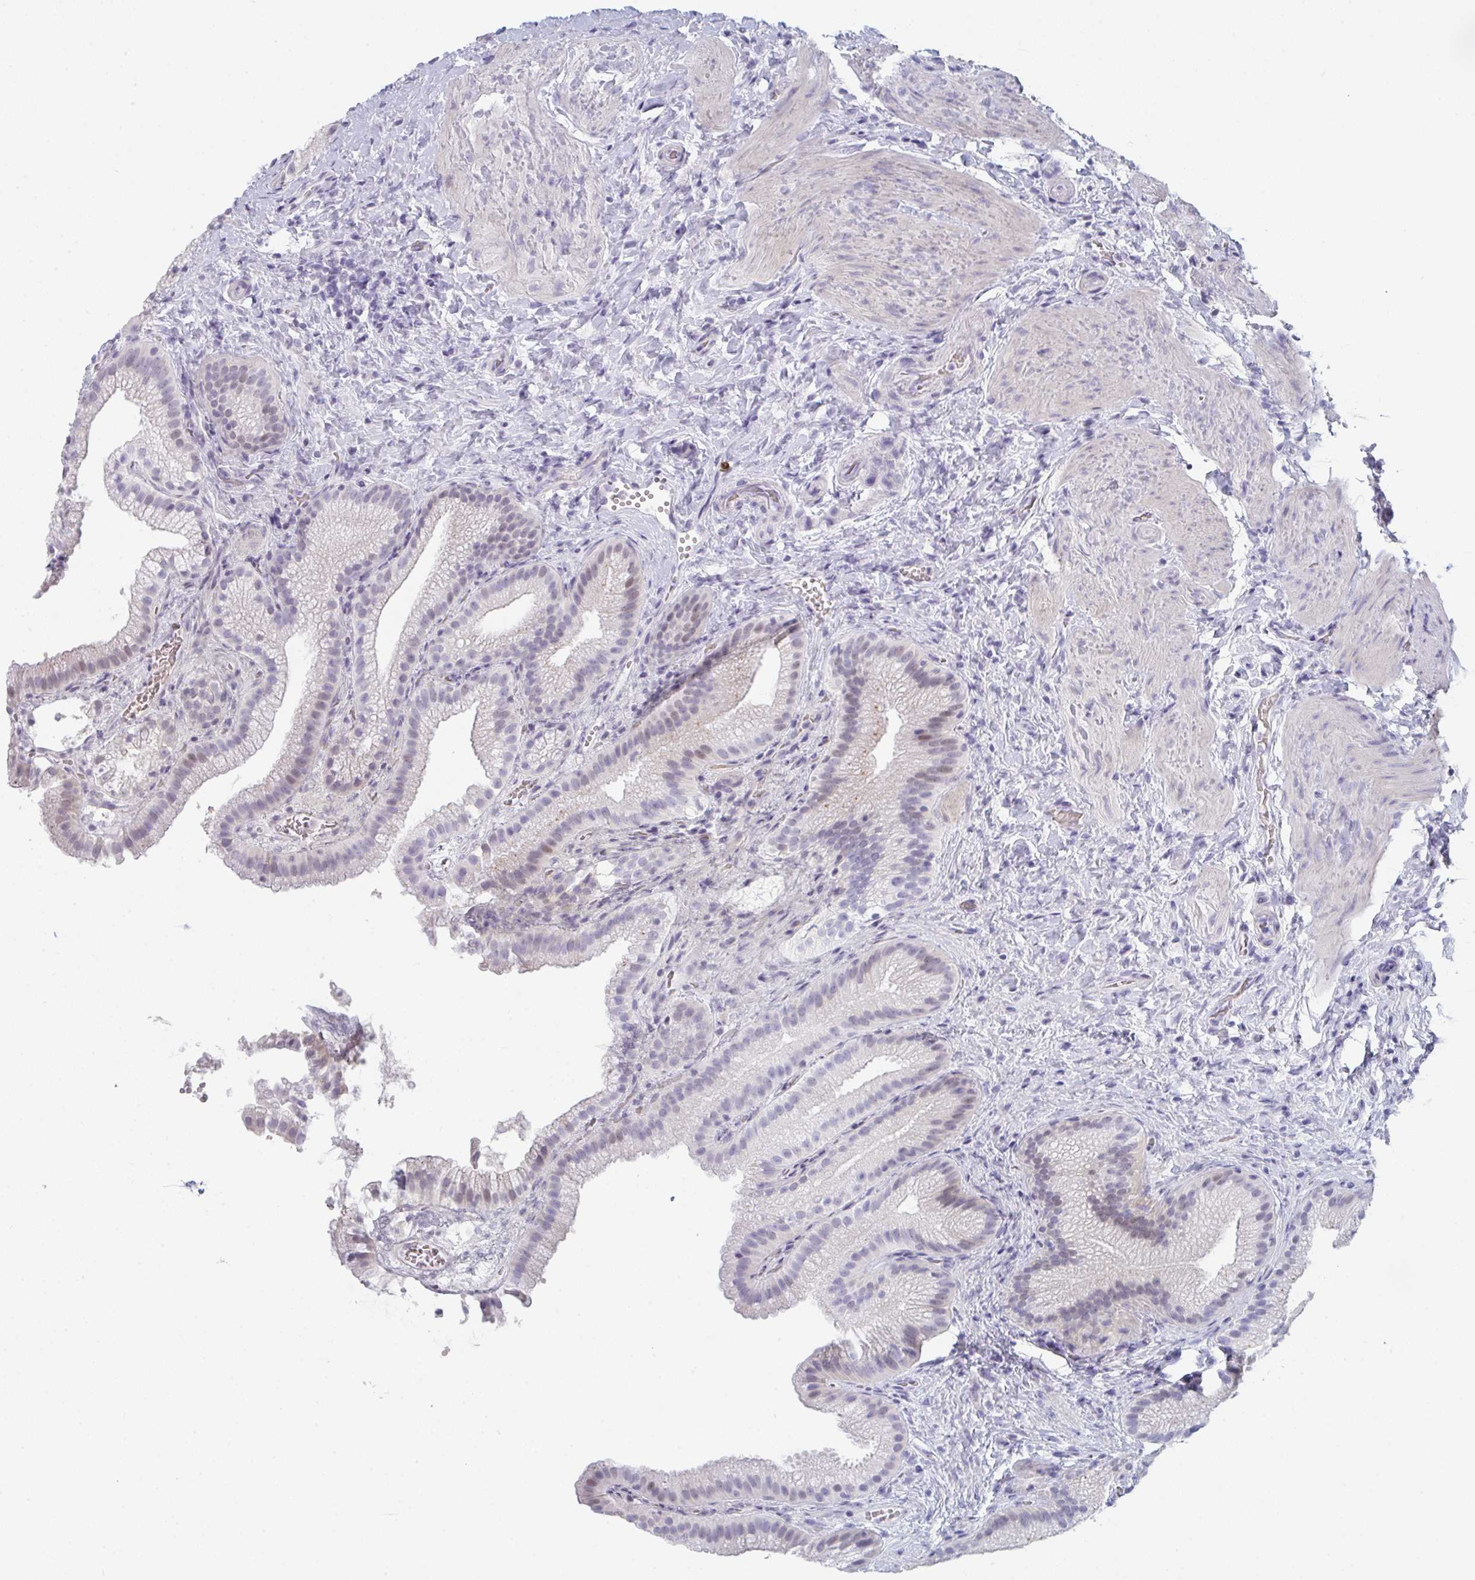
{"staining": {"intensity": "negative", "quantity": "none", "location": "none"}, "tissue": "gallbladder", "cell_type": "Glandular cells", "image_type": "normal", "snomed": [{"axis": "morphology", "description": "Normal tissue, NOS"}, {"axis": "topography", "description": "Gallbladder"}], "caption": "A histopathology image of human gallbladder is negative for staining in glandular cells. (DAB immunohistochemistry (IHC), high magnification).", "gene": "RUBCN", "patient": {"sex": "female", "age": 63}}